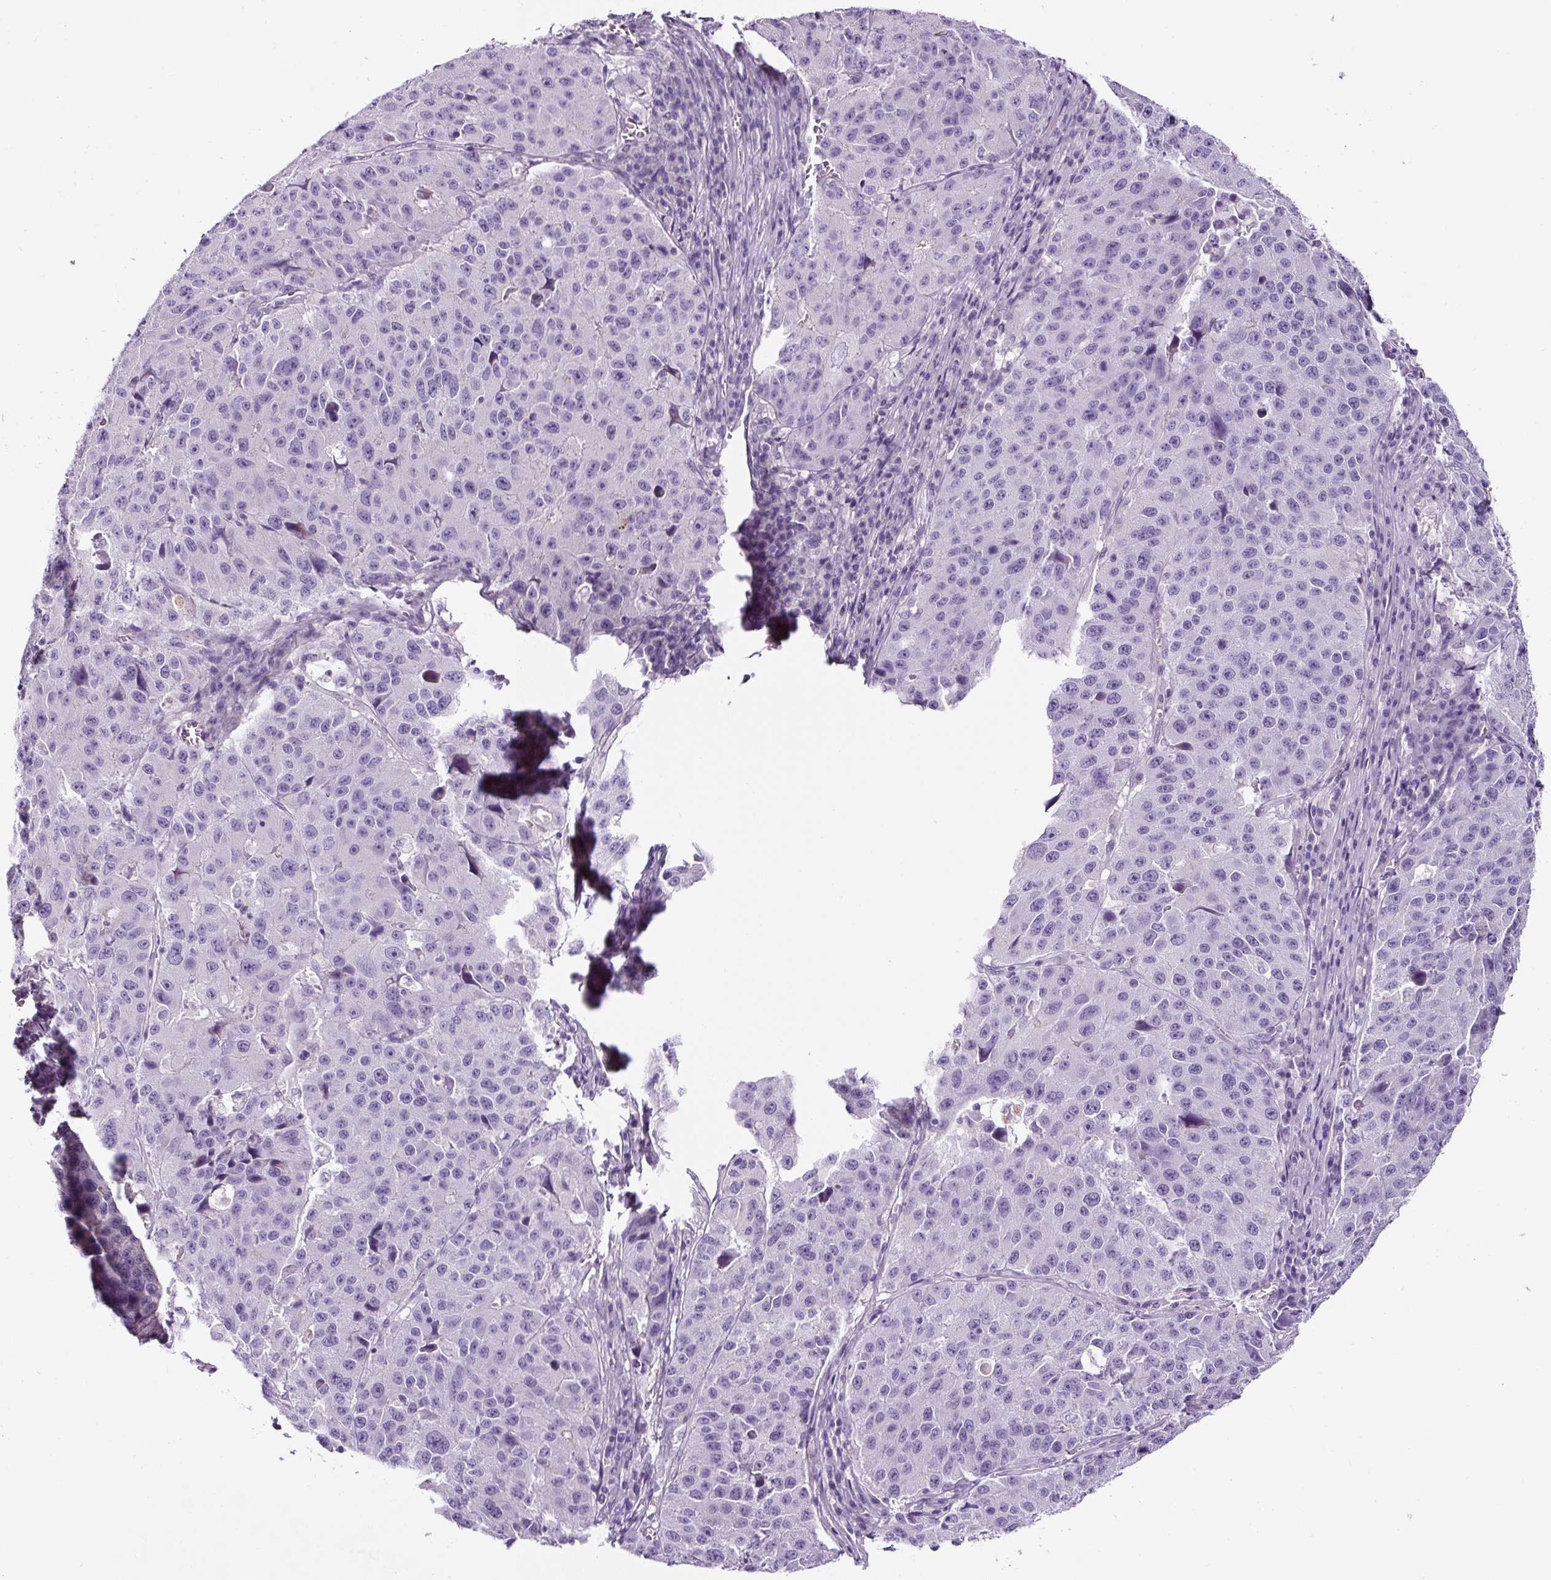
{"staining": {"intensity": "negative", "quantity": "none", "location": "none"}, "tissue": "stomach cancer", "cell_type": "Tumor cells", "image_type": "cancer", "snomed": [{"axis": "morphology", "description": "Adenocarcinoma, NOS"}, {"axis": "topography", "description": "Stomach"}], "caption": "This histopathology image is of stomach adenocarcinoma stained with immunohistochemistry to label a protein in brown with the nuclei are counter-stained blue. There is no expression in tumor cells.", "gene": "OR14A2", "patient": {"sex": "male", "age": 71}}